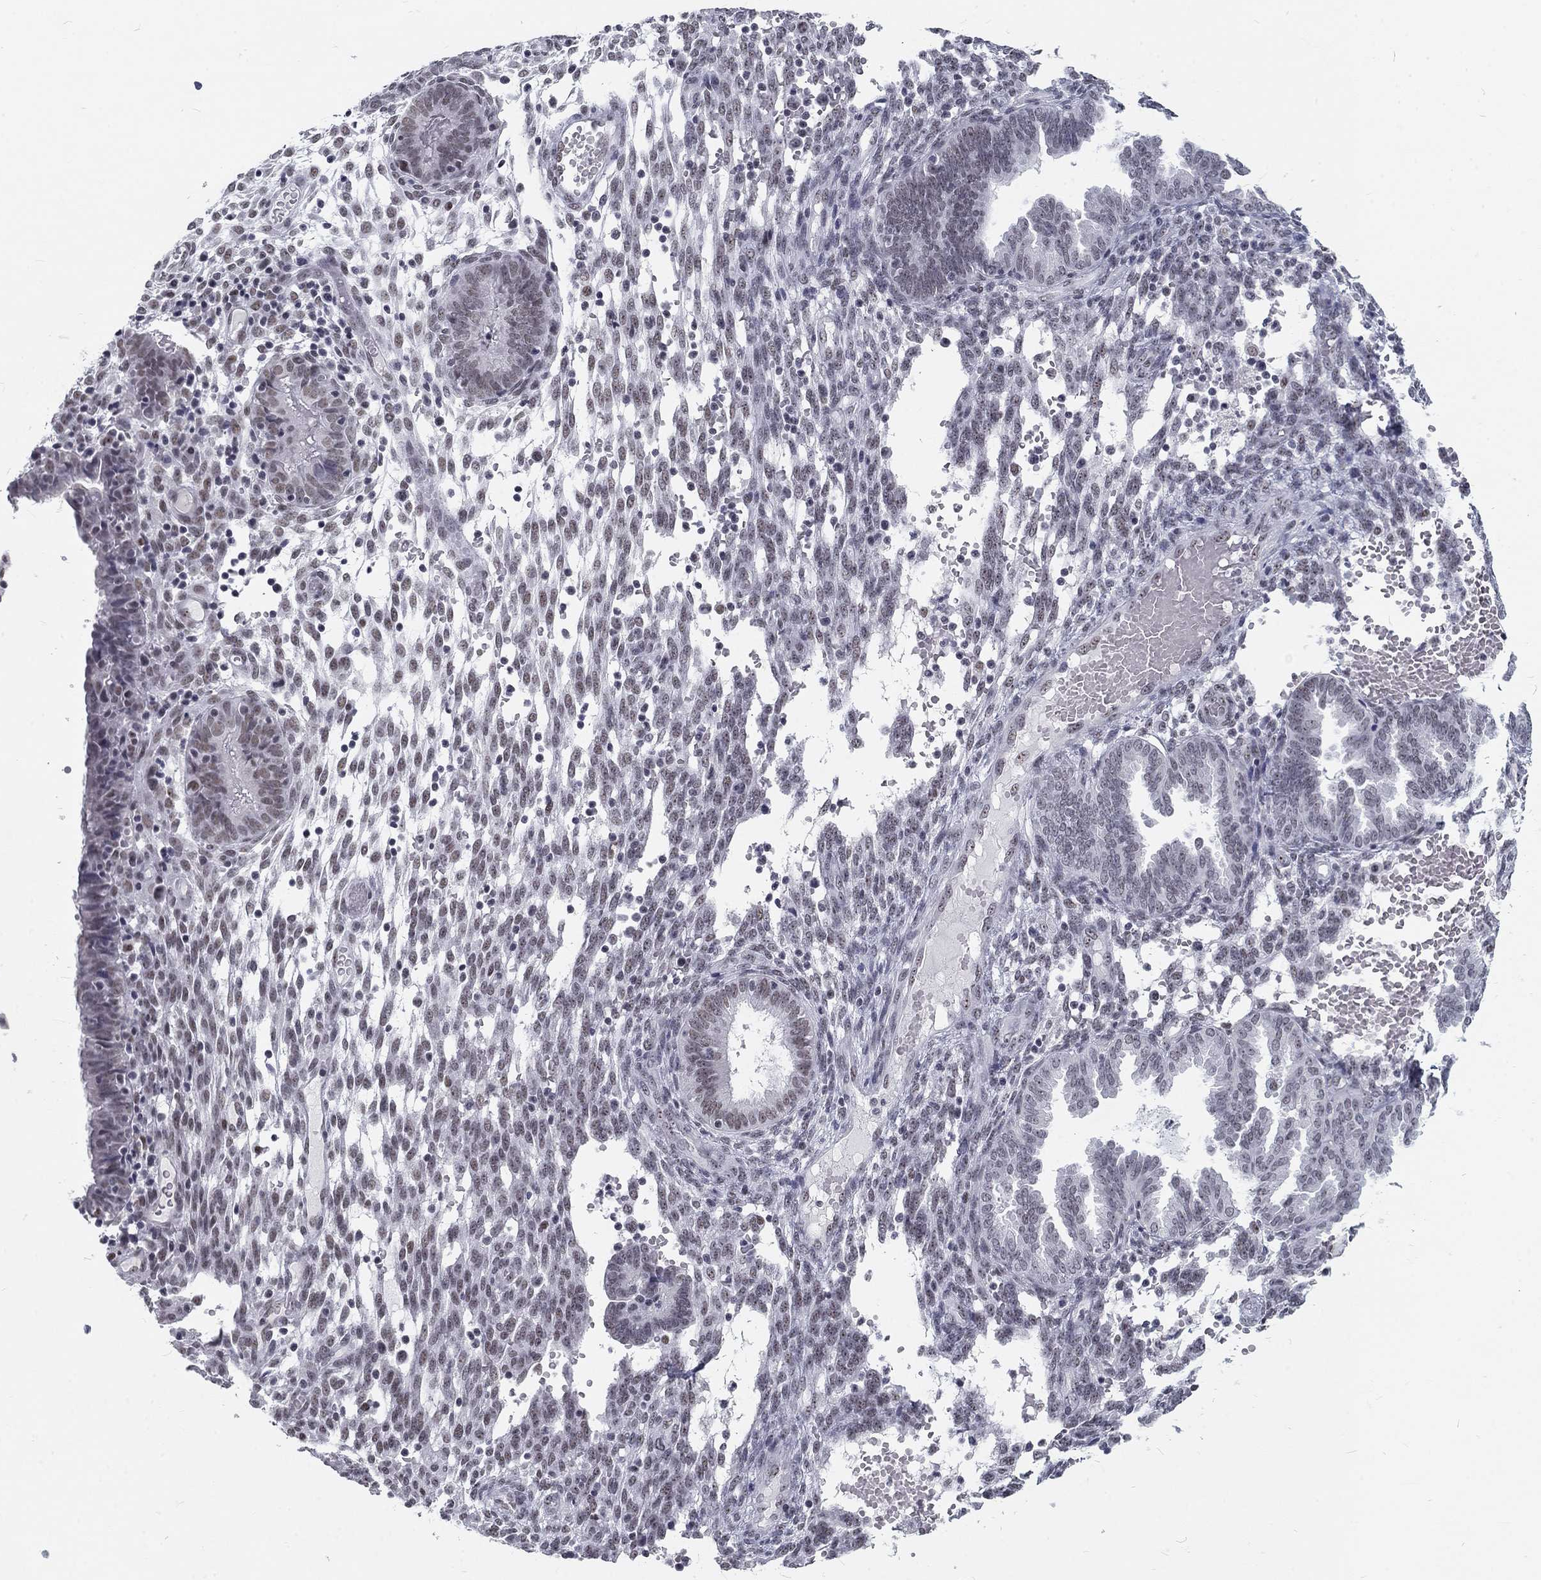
{"staining": {"intensity": "negative", "quantity": "none", "location": "none"}, "tissue": "endometrium", "cell_type": "Cells in endometrial stroma", "image_type": "normal", "snomed": [{"axis": "morphology", "description": "Normal tissue, NOS"}, {"axis": "topography", "description": "Endometrium"}], "caption": "The immunohistochemistry image has no significant positivity in cells in endometrial stroma of endometrium.", "gene": "SNORC", "patient": {"sex": "female", "age": 42}}